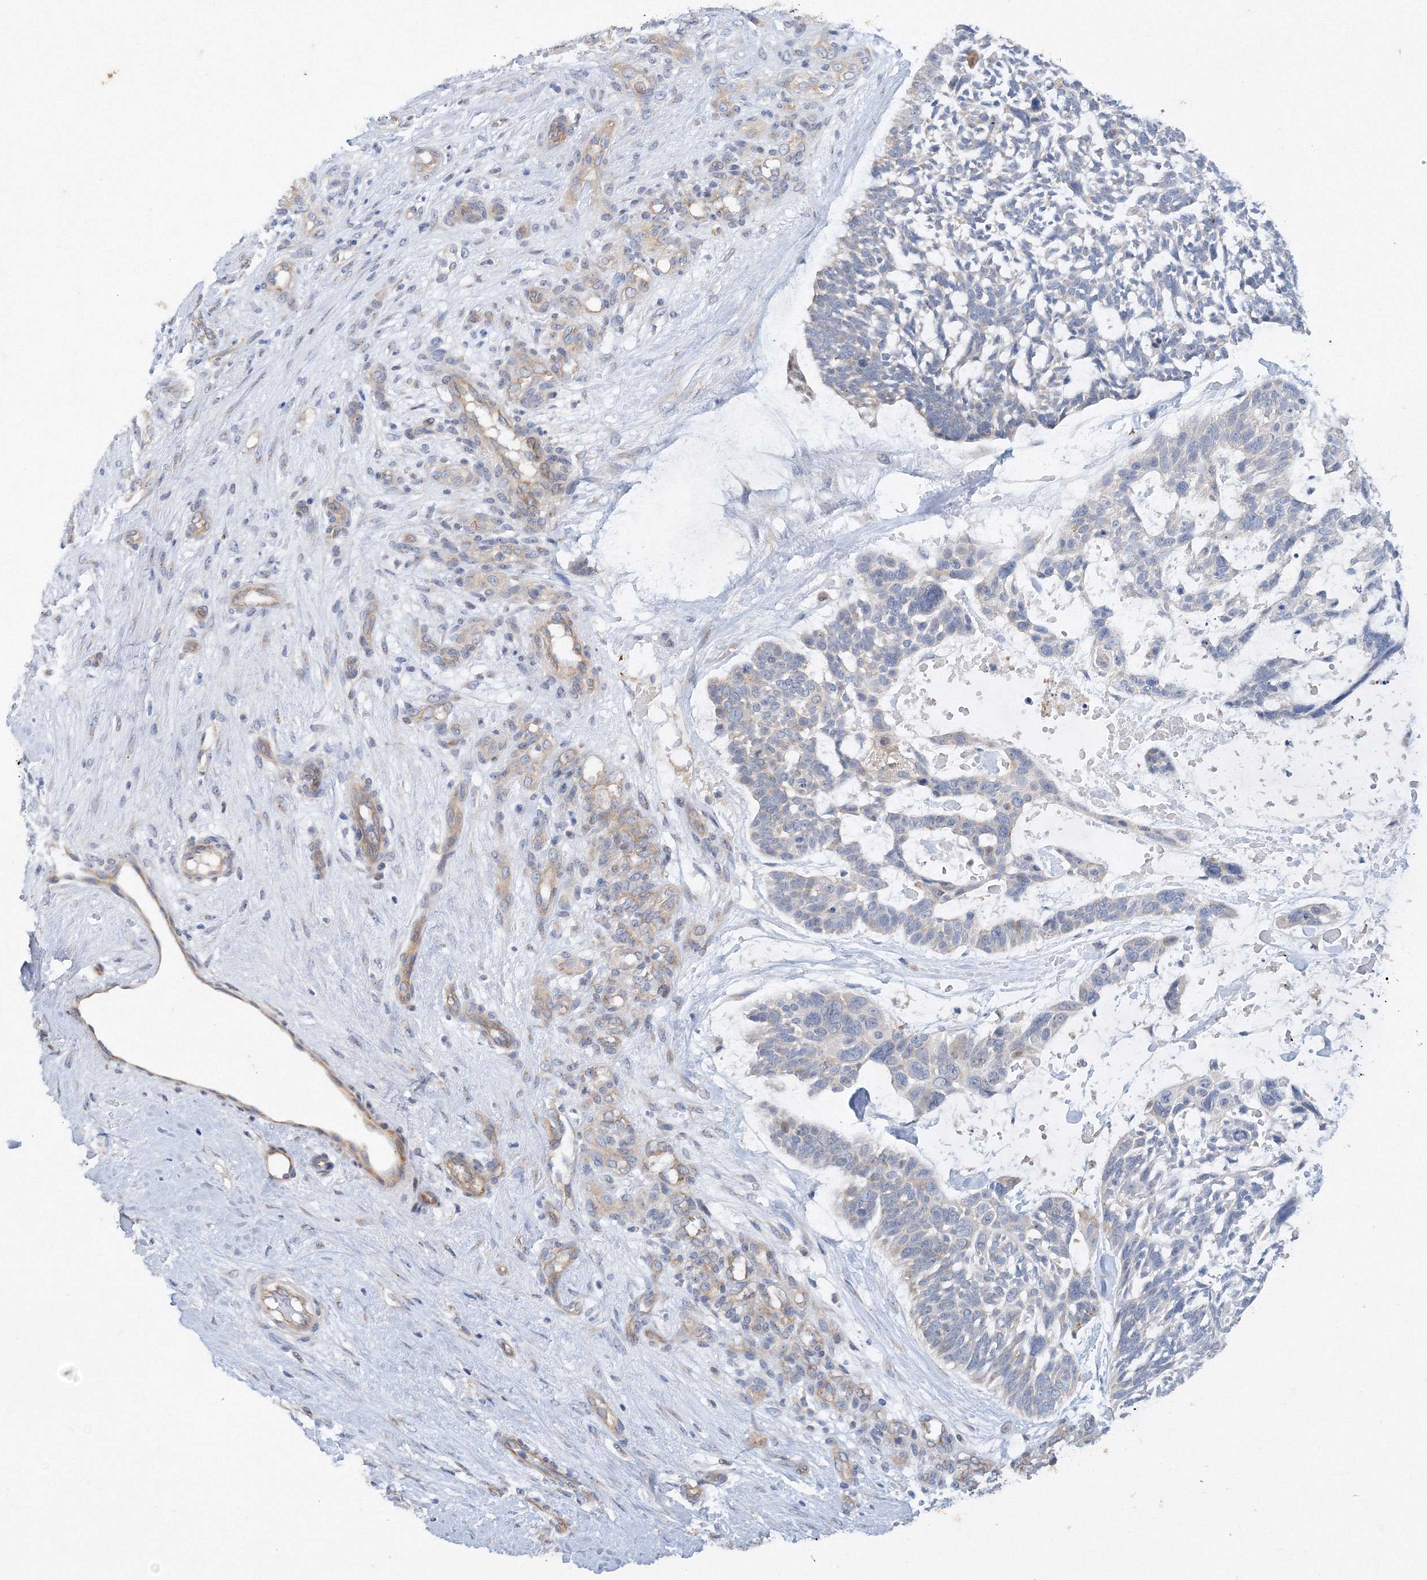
{"staining": {"intensity": "weak", "quantity": "<25%", "location": "cytoplasmic/membranous"}, "tissue": "skin cancer", "cell_type": "Tumor cells", "image_type": "cancer", "snomed": [{"axis": "morphology", "description": "Basal cell carcinoma"}, {"axis": "topography", "description": "Skin"}], "caption": "Protein analysis of basal cell carcinoma (skin) displays no significant positivity in tumor cells.", "gene": "TANC1", "patient": {"sex": "male", "age": 88}}